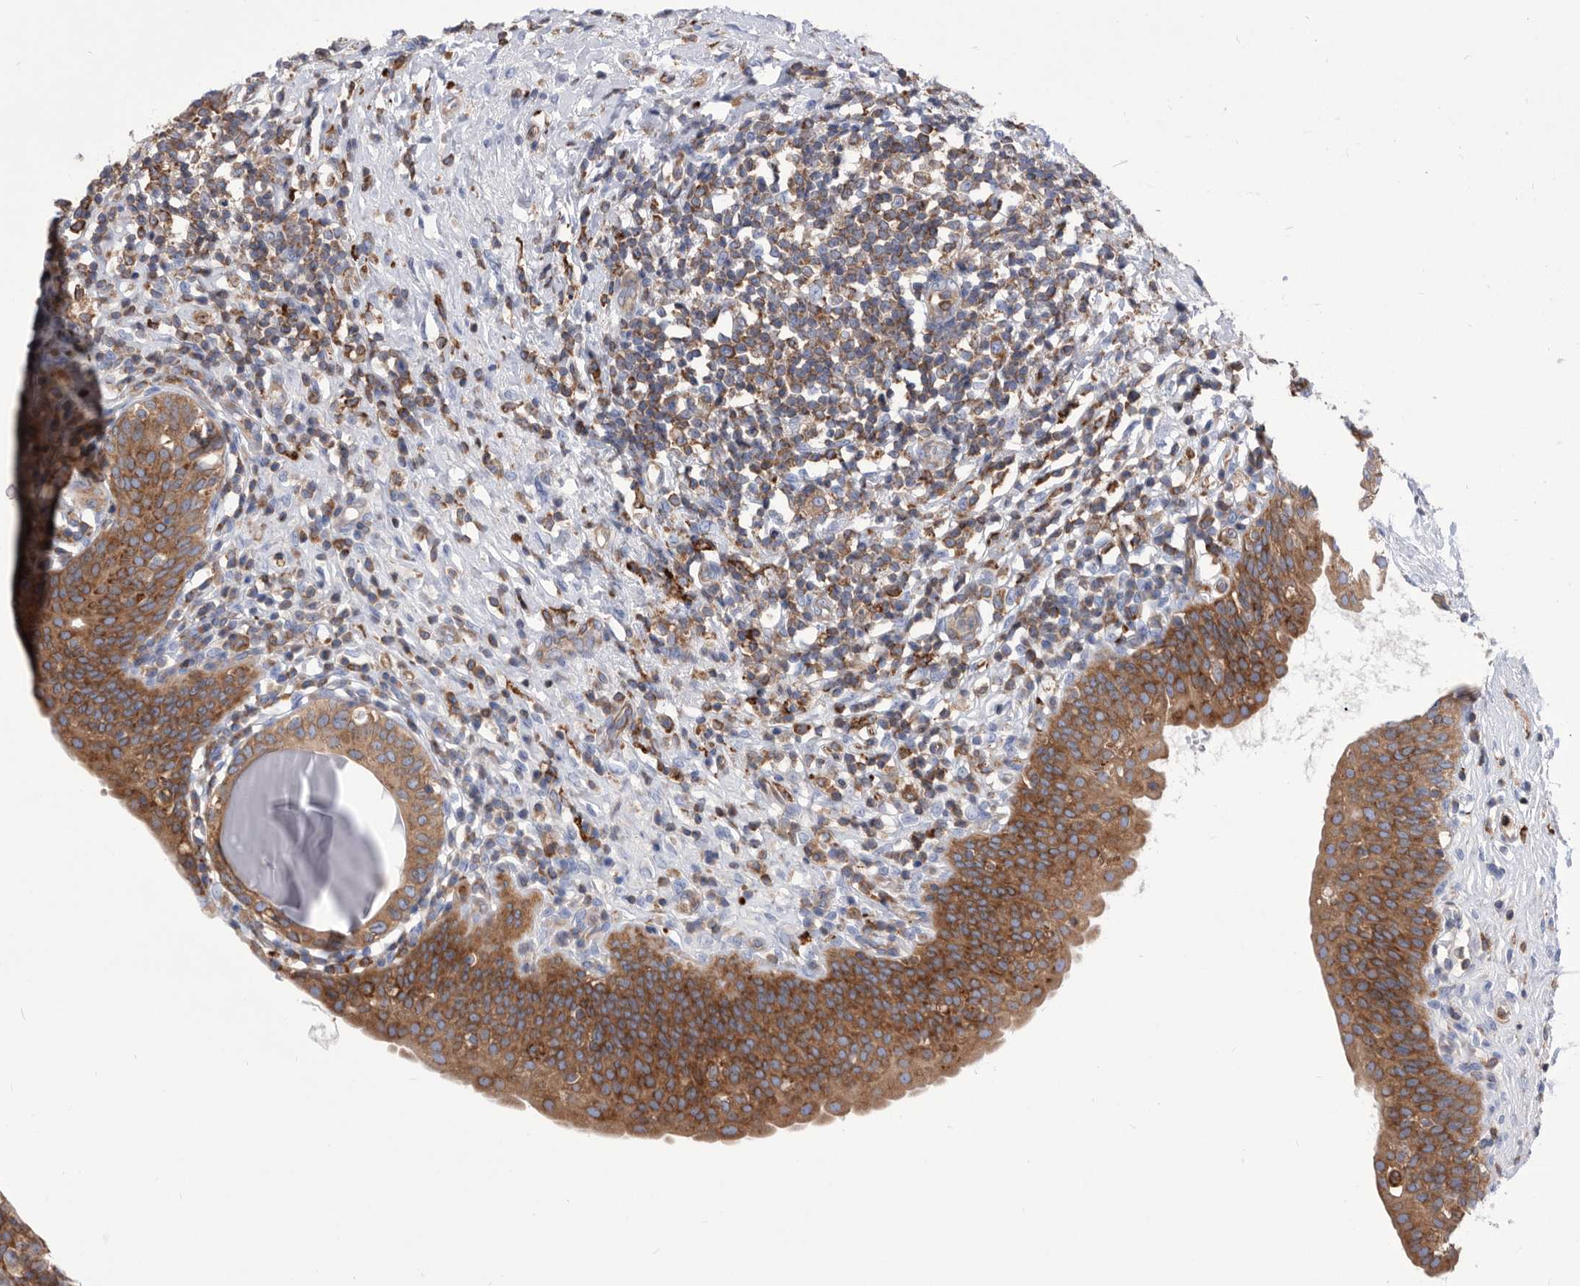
{"staining": {"intensity": "moderate", "quantity": ">75%", "location": "cytoplasmic/membranous"}, "tissue": "urinary bladder", "cell_type": "Urothelial cells", "image_type": "normal", "snomed": [{"axis": "morphology", "description": "Normal tissue, NOS"}, {"axis": "topography", "description": "Urinary bladder"}], "caption": "Protein analysis of unremarkable urinary bladder shows moderate cytoplasmic/membranous staining in about >75% of urothelial cells. (brown staining indicates protein expression, while blue staining denotes nuclei).", "gene": "SMG7", "patient": {"sex": "male", "age": 83}}